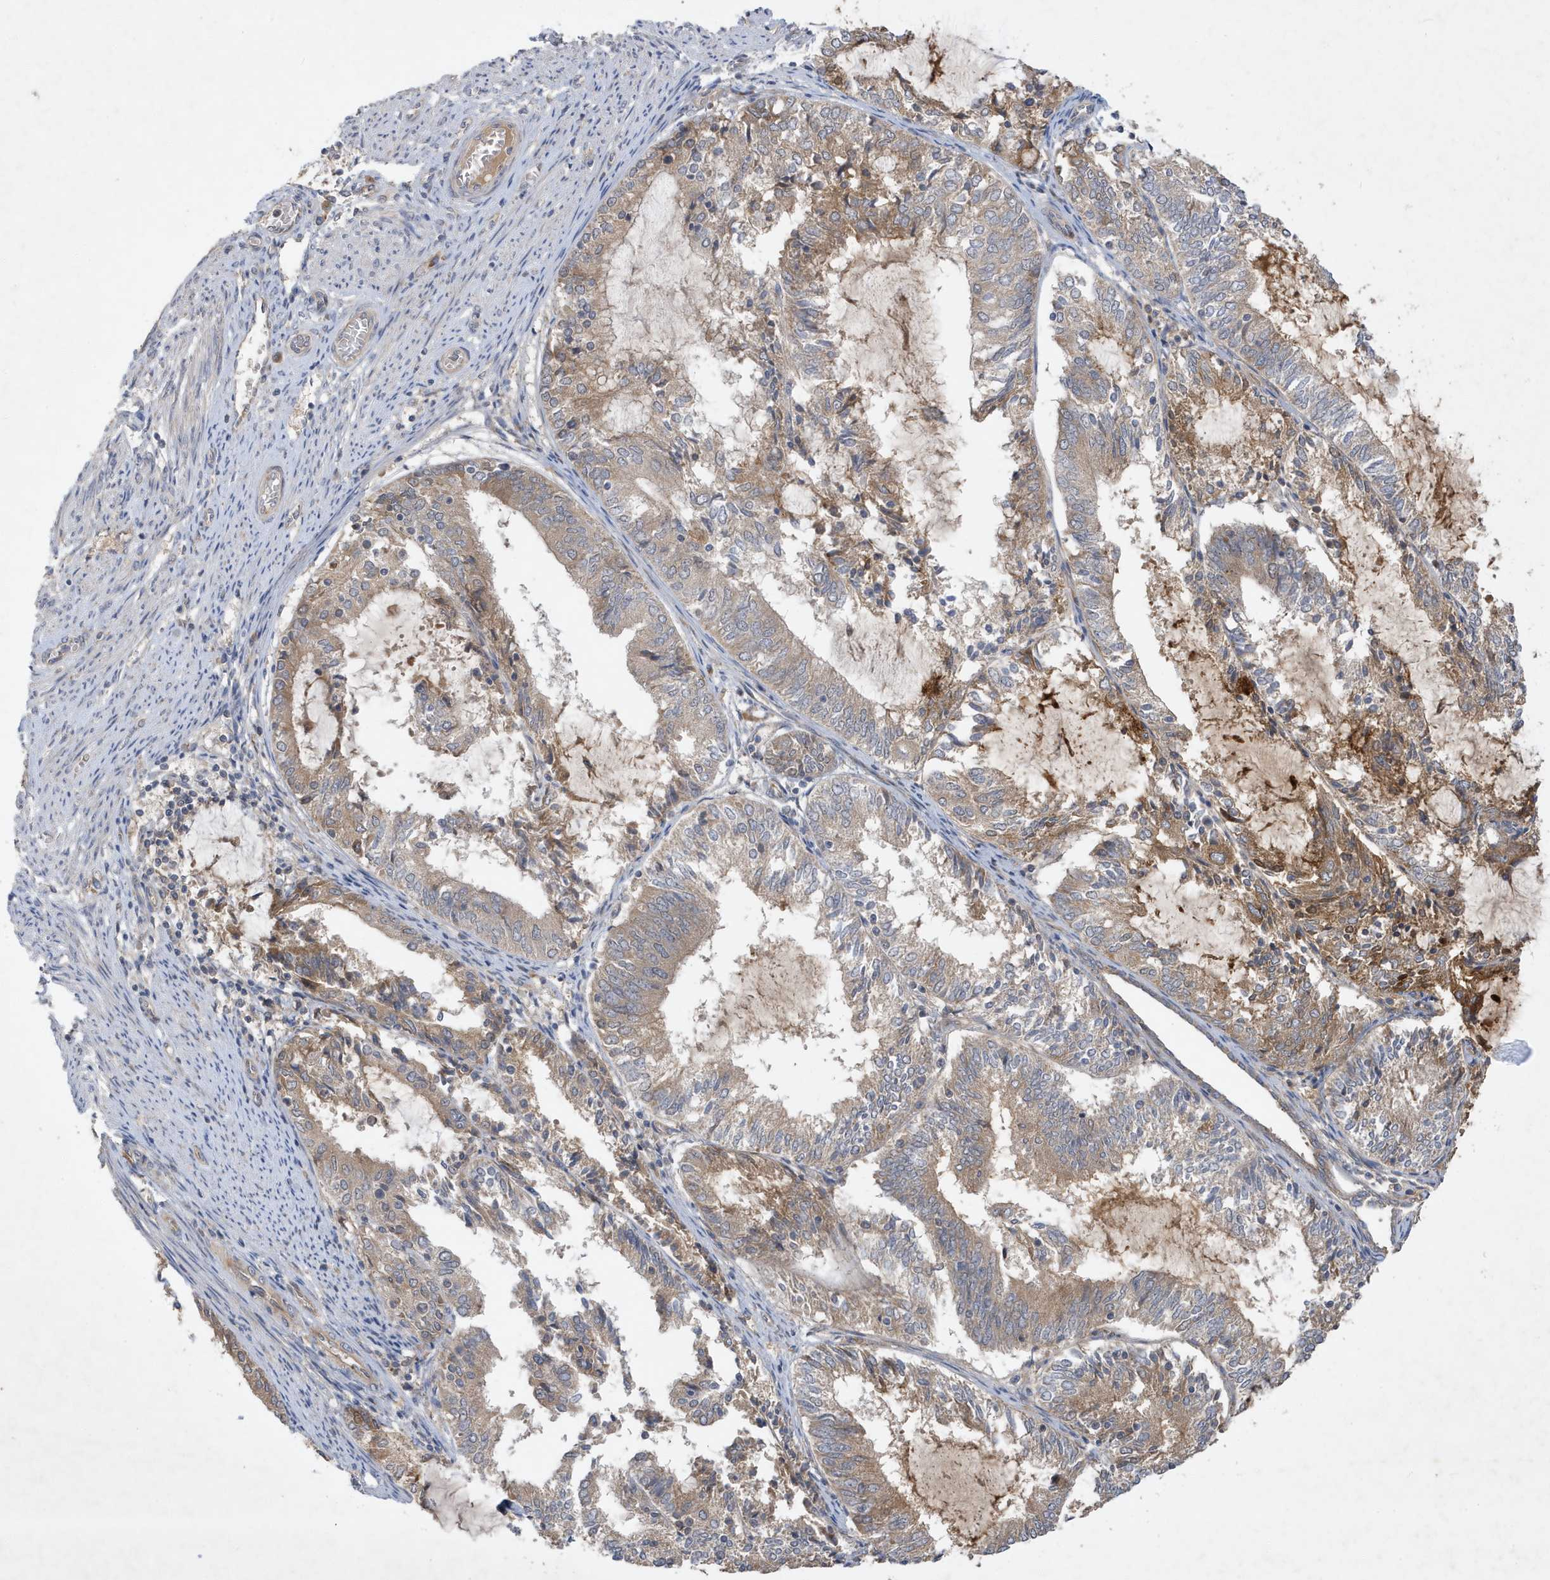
{"staining": {"intensity": "moderate", "quantity": "<25%", "location": "cytoplasmic/membranous"}, "tissue": "endometrial cancer", "cell_type": "Tumor cells", "image_type": "cancer", "snomed": [{"axis": "morphology", "description": "Adenocarcinoma, NOS"}, {"axis": "topography", "description": "Endometrium"}], "caption": "Immunohistochemical staining of human adenocarcinoma (endometrial) demonstrates moderate cytoplasmic/membranous protein expression in about <25% of tumor cells. The staining was performed using DAB (3,3'-diaminobenzidine), with brown indicating positive protein expression. Nuclei are stained blue with hematoxylin.", "gene": "LAPTM4A", "patient": {"sex": "female", "age": 81}}